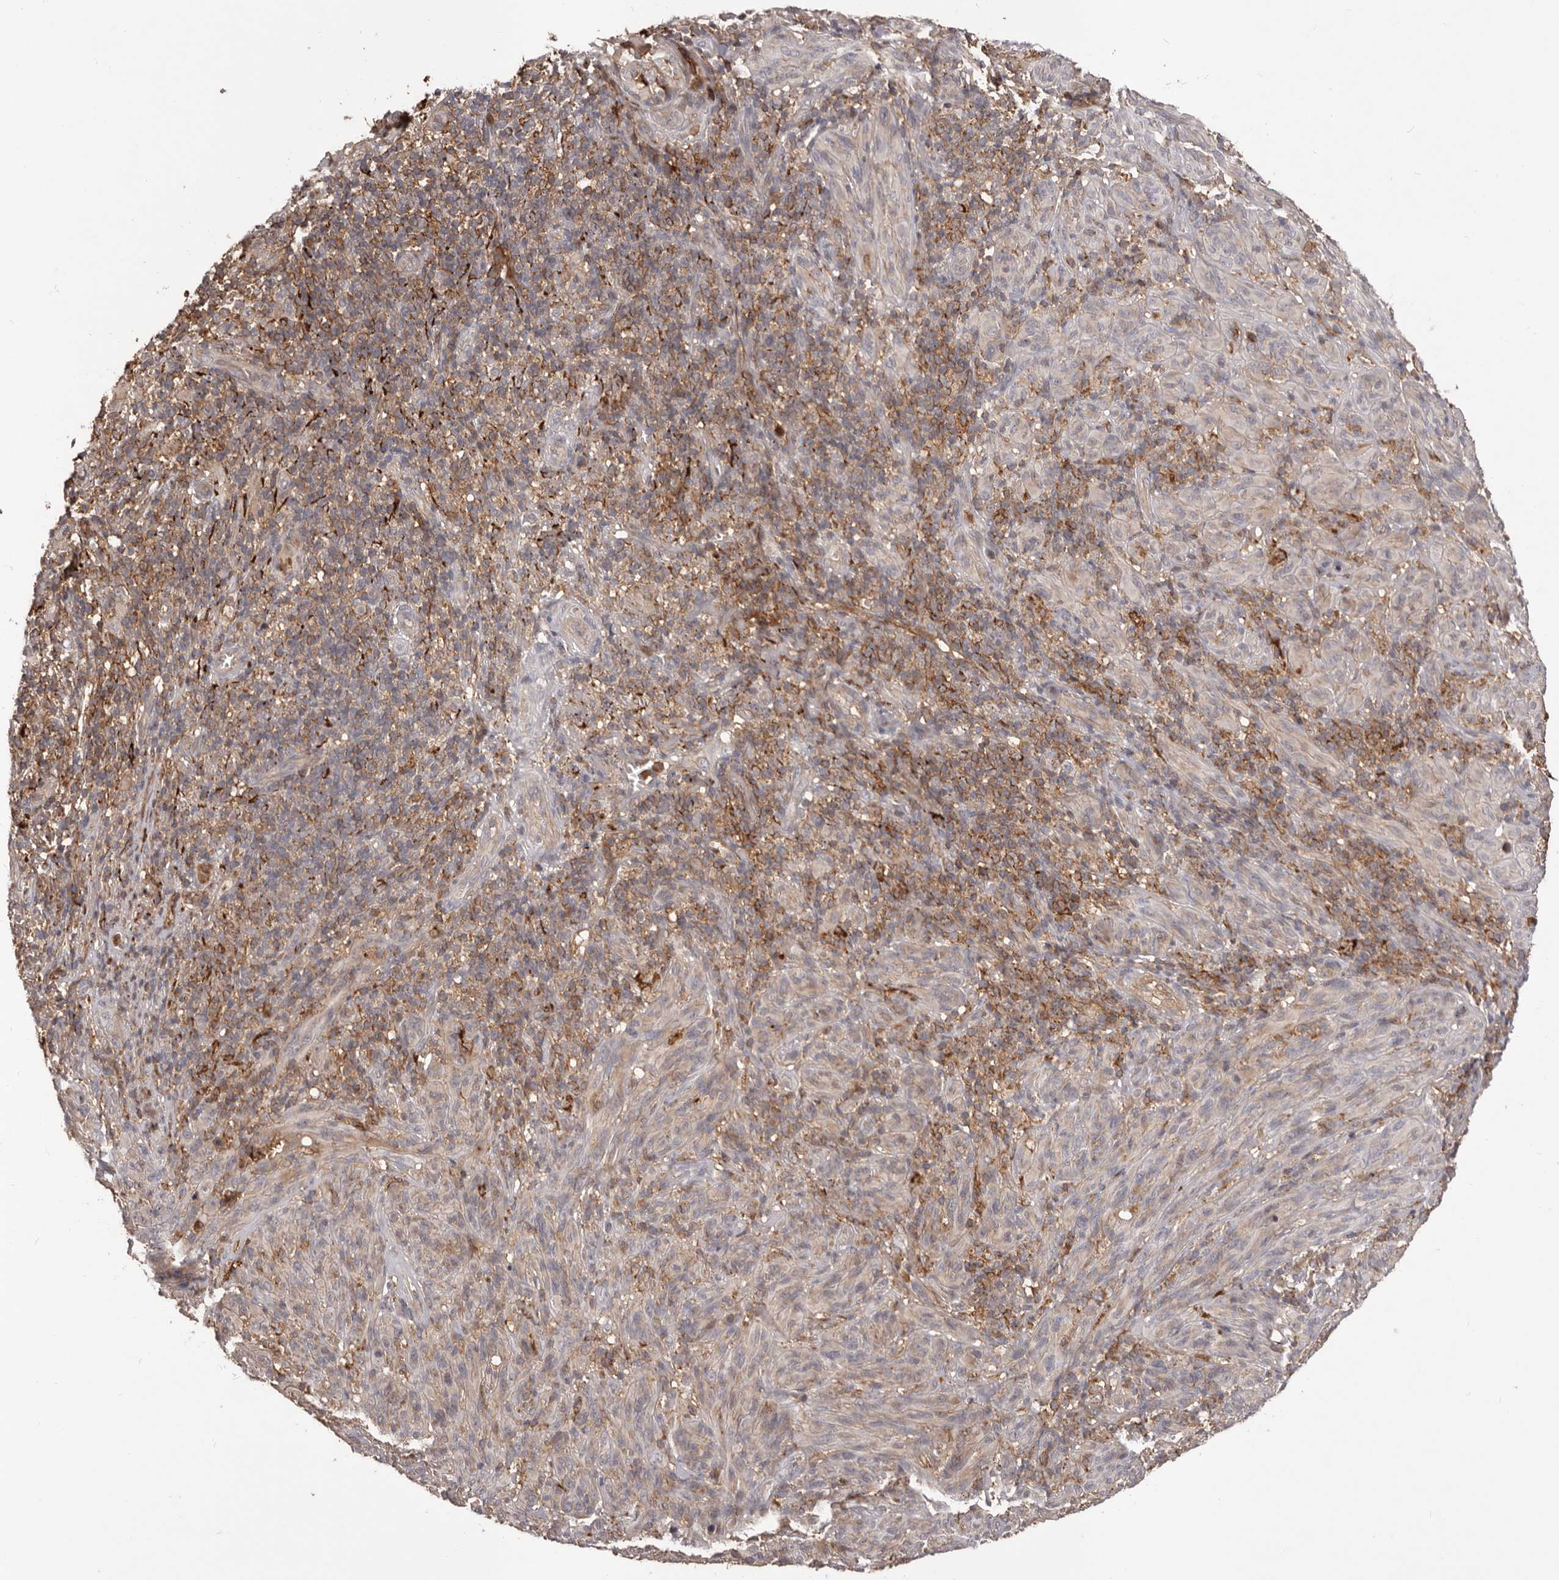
{"staining": {"intensity": "weak", "quantity": "25%-75%", "location": "cytoplasmic/membranous"}, "tissue": "melanoma", "cell_type": "Tumor cells", "image_type": "cancer", "snomed": [{"axis": "morphology", "description": "Malignant melanoma, NOS"}, {"axis": "topography", "description": "Skin of head"}], "caption": "About 25%-75% of tumor cells in melanoma show weak cytoplasmic/membranous protein expression as visualized by brown immunohistochemical staining.", "gene": "GLIPR2", "patient": {"sex": "male", "age": 96}}